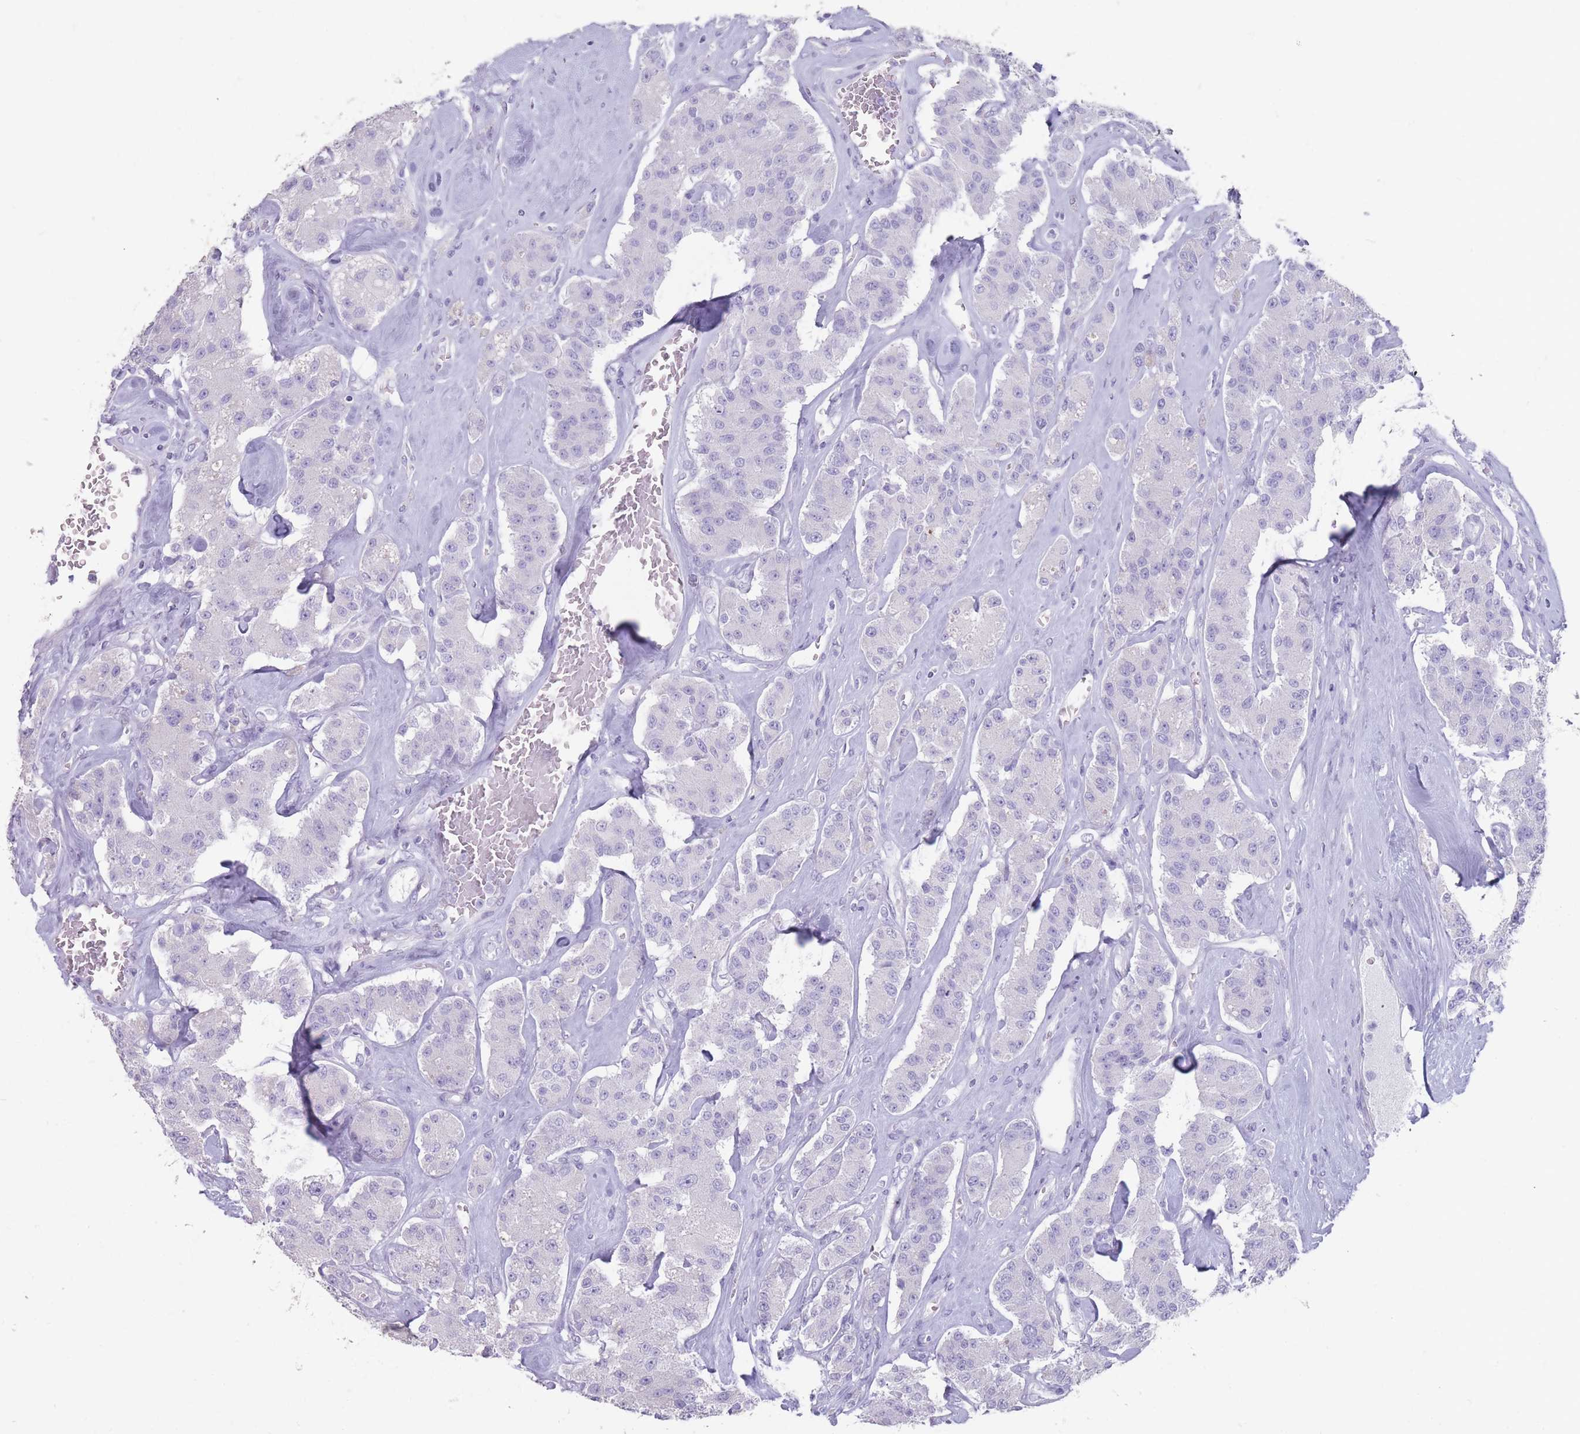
{"staining": {"intensity": "negative", "quantity": "none", "location": "none"}, "tissue": "carcinoid", "cell_type": "Tumor cells", "image_type": "cancer", "snomed": [{"axis": "morphology", "description": "Carcinoid, malignant, NOS"}, {"axis": "topography", "description": "Pancreas"}], "caption": "There is no significant expression in tumor cells of carcinoid. (DAB (3,3'-diaminobenzidine) immunohistochemistry with hematoxylin counter stain).", "gene": "RHBG", "patient": {"sex": "male", "age": 41}}